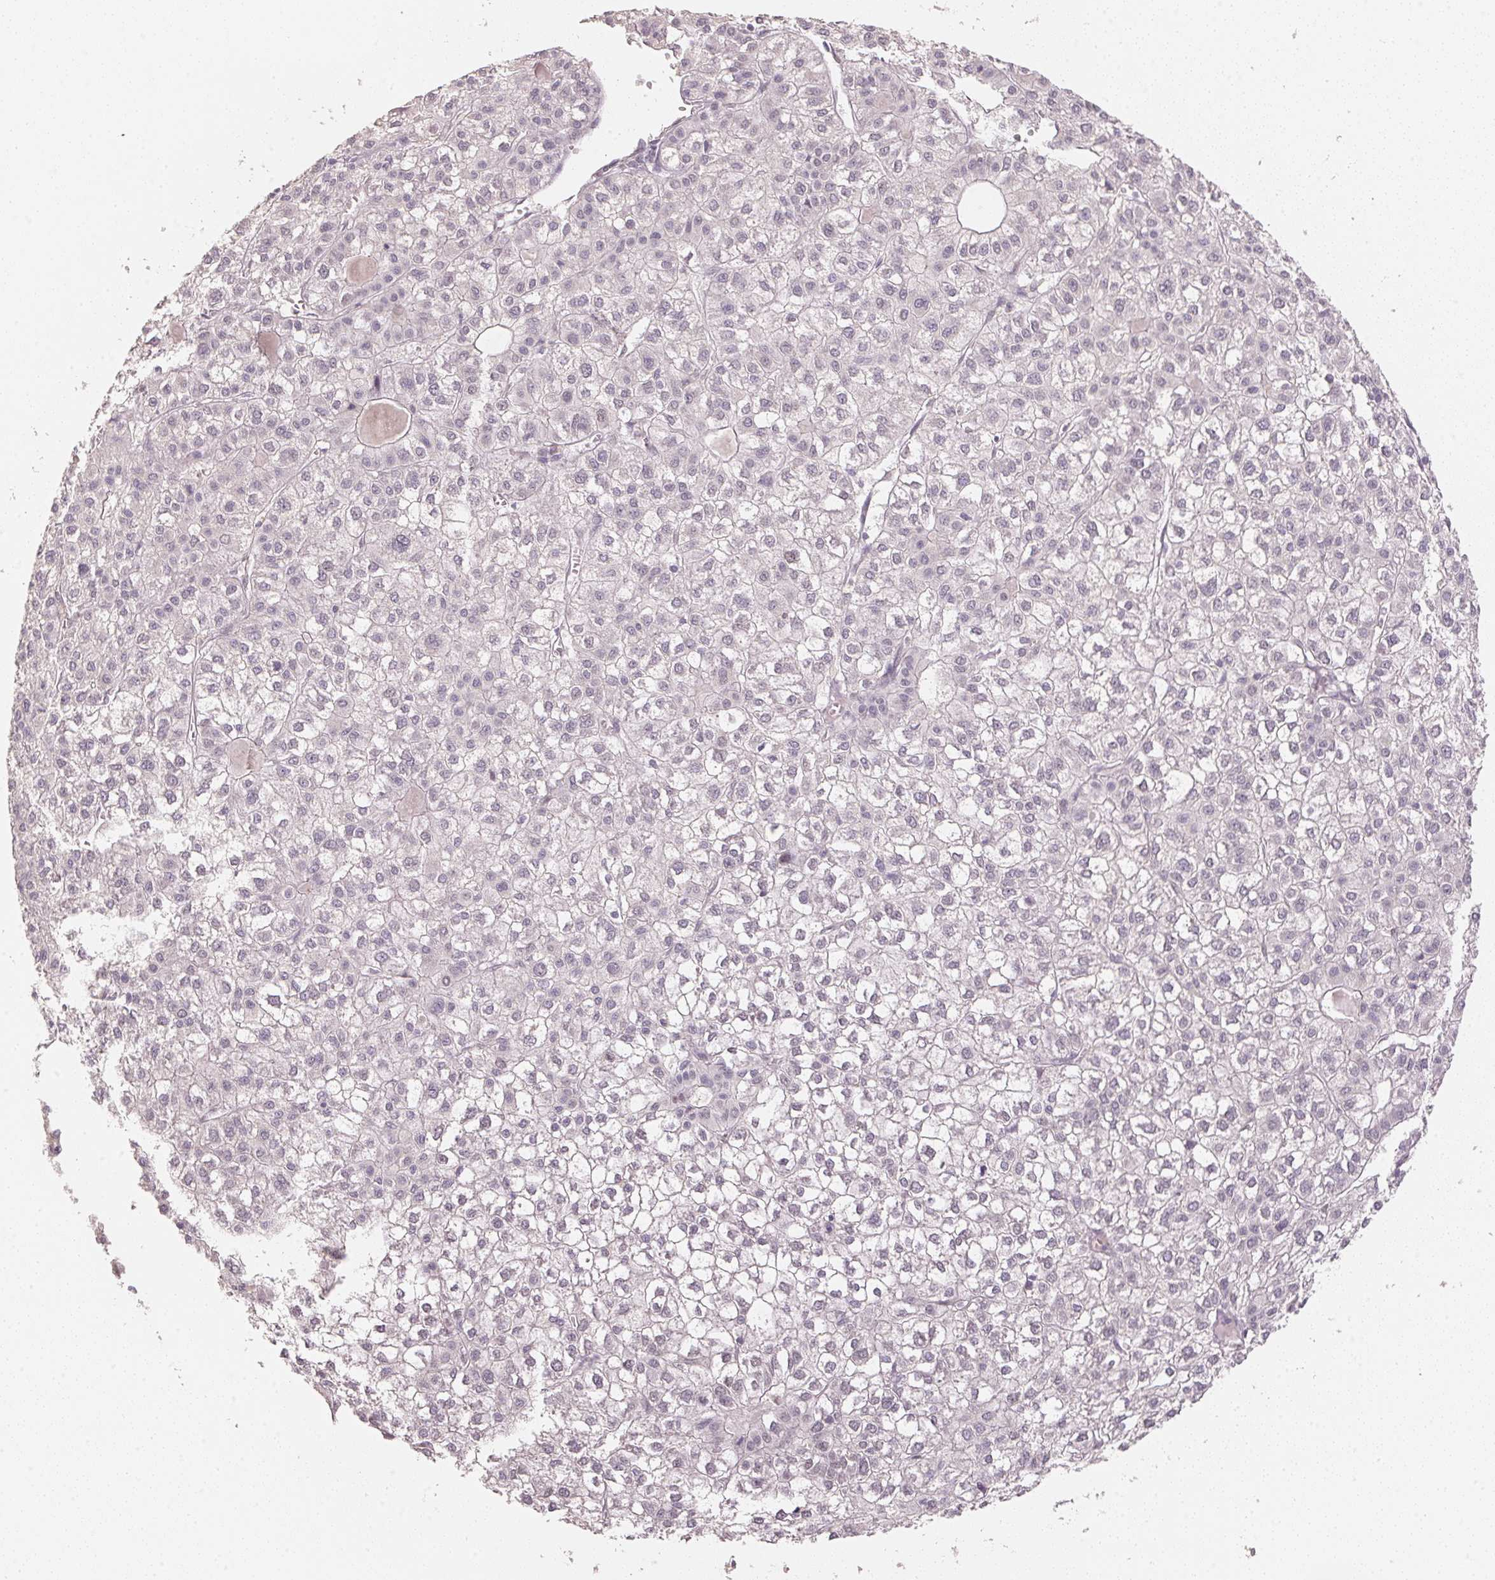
{"staining": {"intensity": "negative", "quantity": "none", "location": "none"}, "tissue": "liver cancer", "cell_type": "Tumor cells", "image_type": "cancer", "snomed": [{"axis": "morphology", "description": "Carcinoma, Hepatocellular, NOS"}, {"axis": "topography", "description": "Liver"}], "caption": "An immunohistochemistry (IHC) photomicrograph of liver hepatocellular carcinoma is shown. There is no staining in tumor cells of liver hepatocellular carcinoma.", "gene": "POLR3G", "patient": {"sex": "female", "age": 43}}